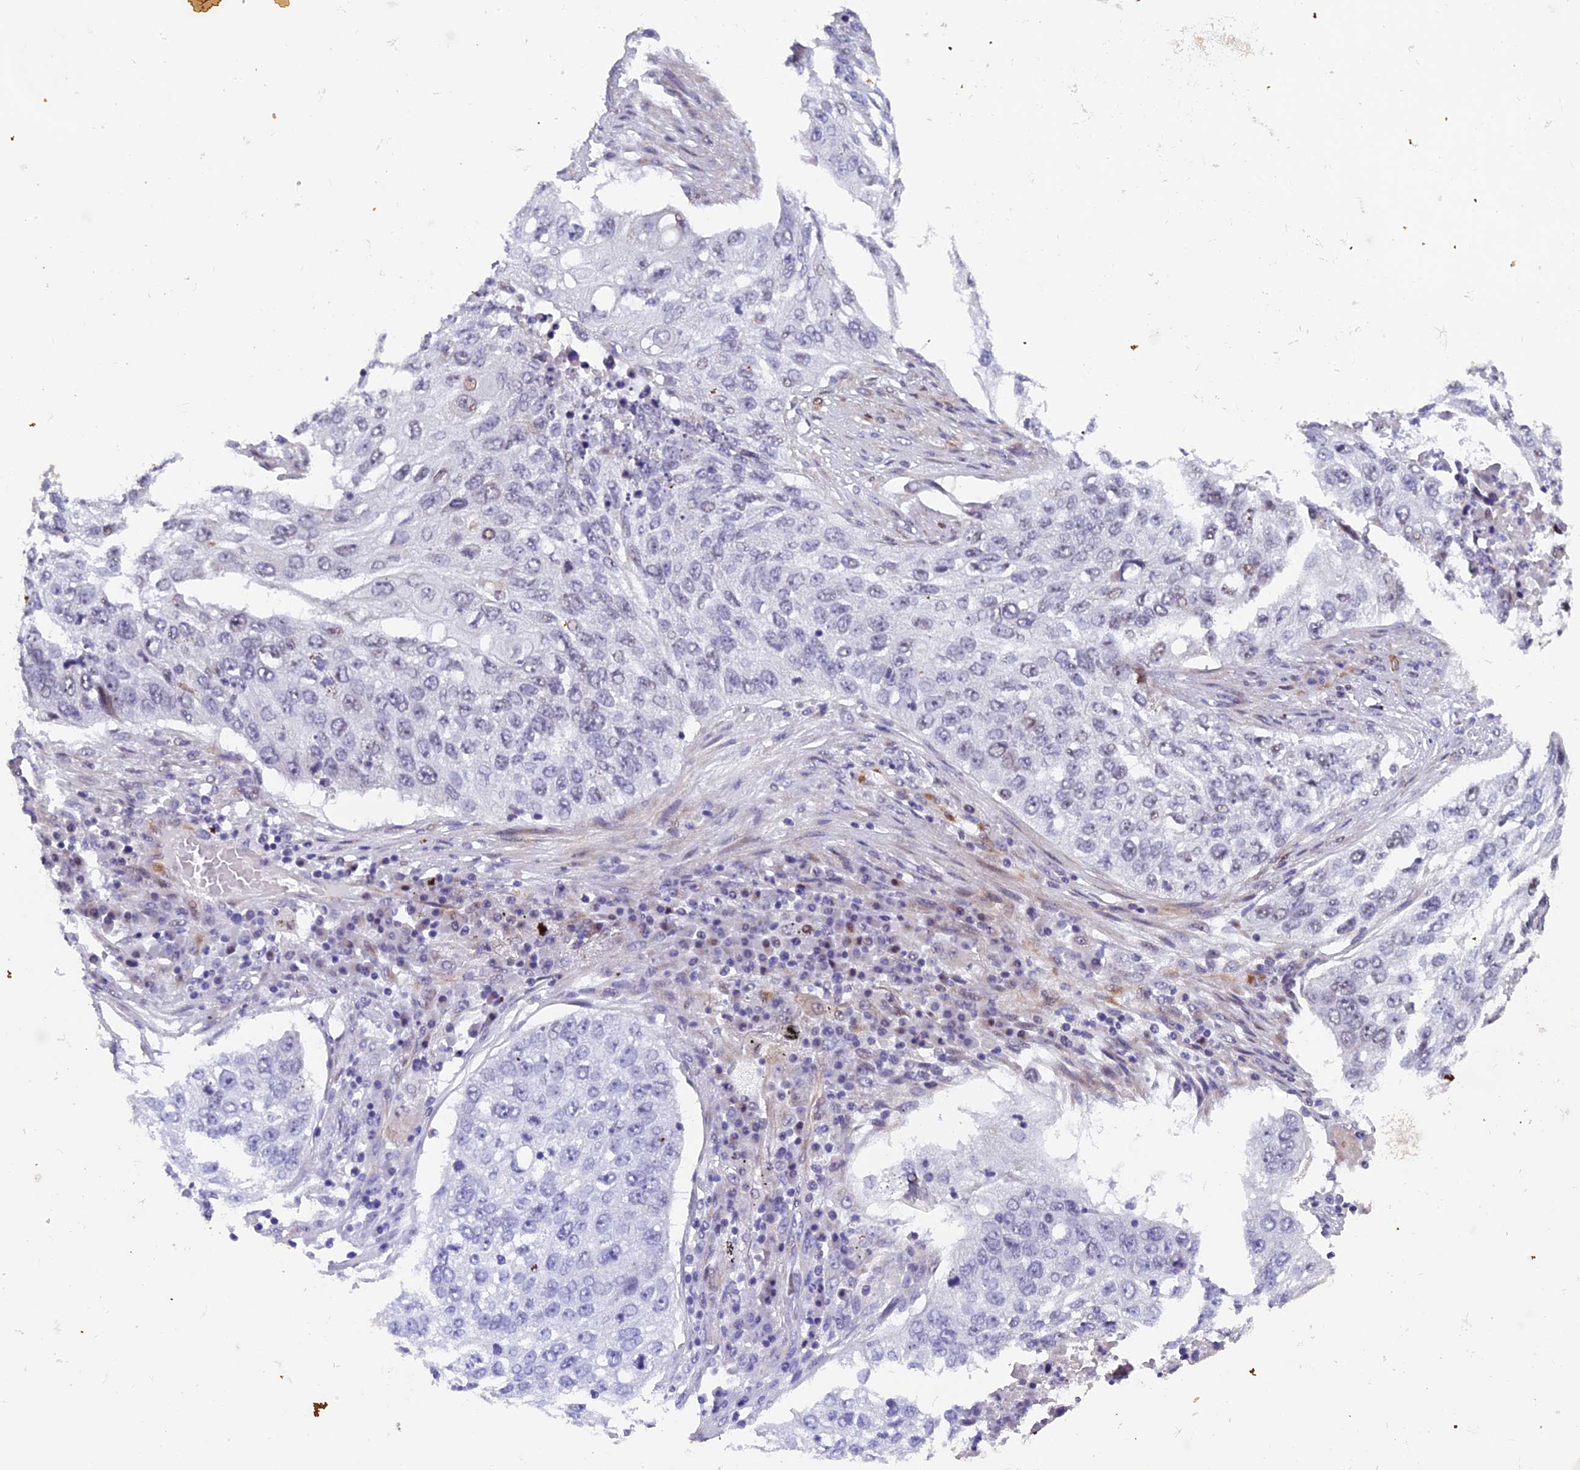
{"staining": {"intensity": "negative", "quantity": "none", "location": "none"}, "tissue": "lung cancer", "cell_type": "Tumor cells", "image_type": "cancer", "snomed": [{"axis": "morphology", "description": "Squamous cell carcinoma, NOS"}, {"axis": "topography", "description": "Lung"}], "caption": "Tumor cells are negative for brown protein staining in lung cancer (squamous cell carcinoma).", "gene": "XKR9", "patient": {"sex": "female", "age": 63}}